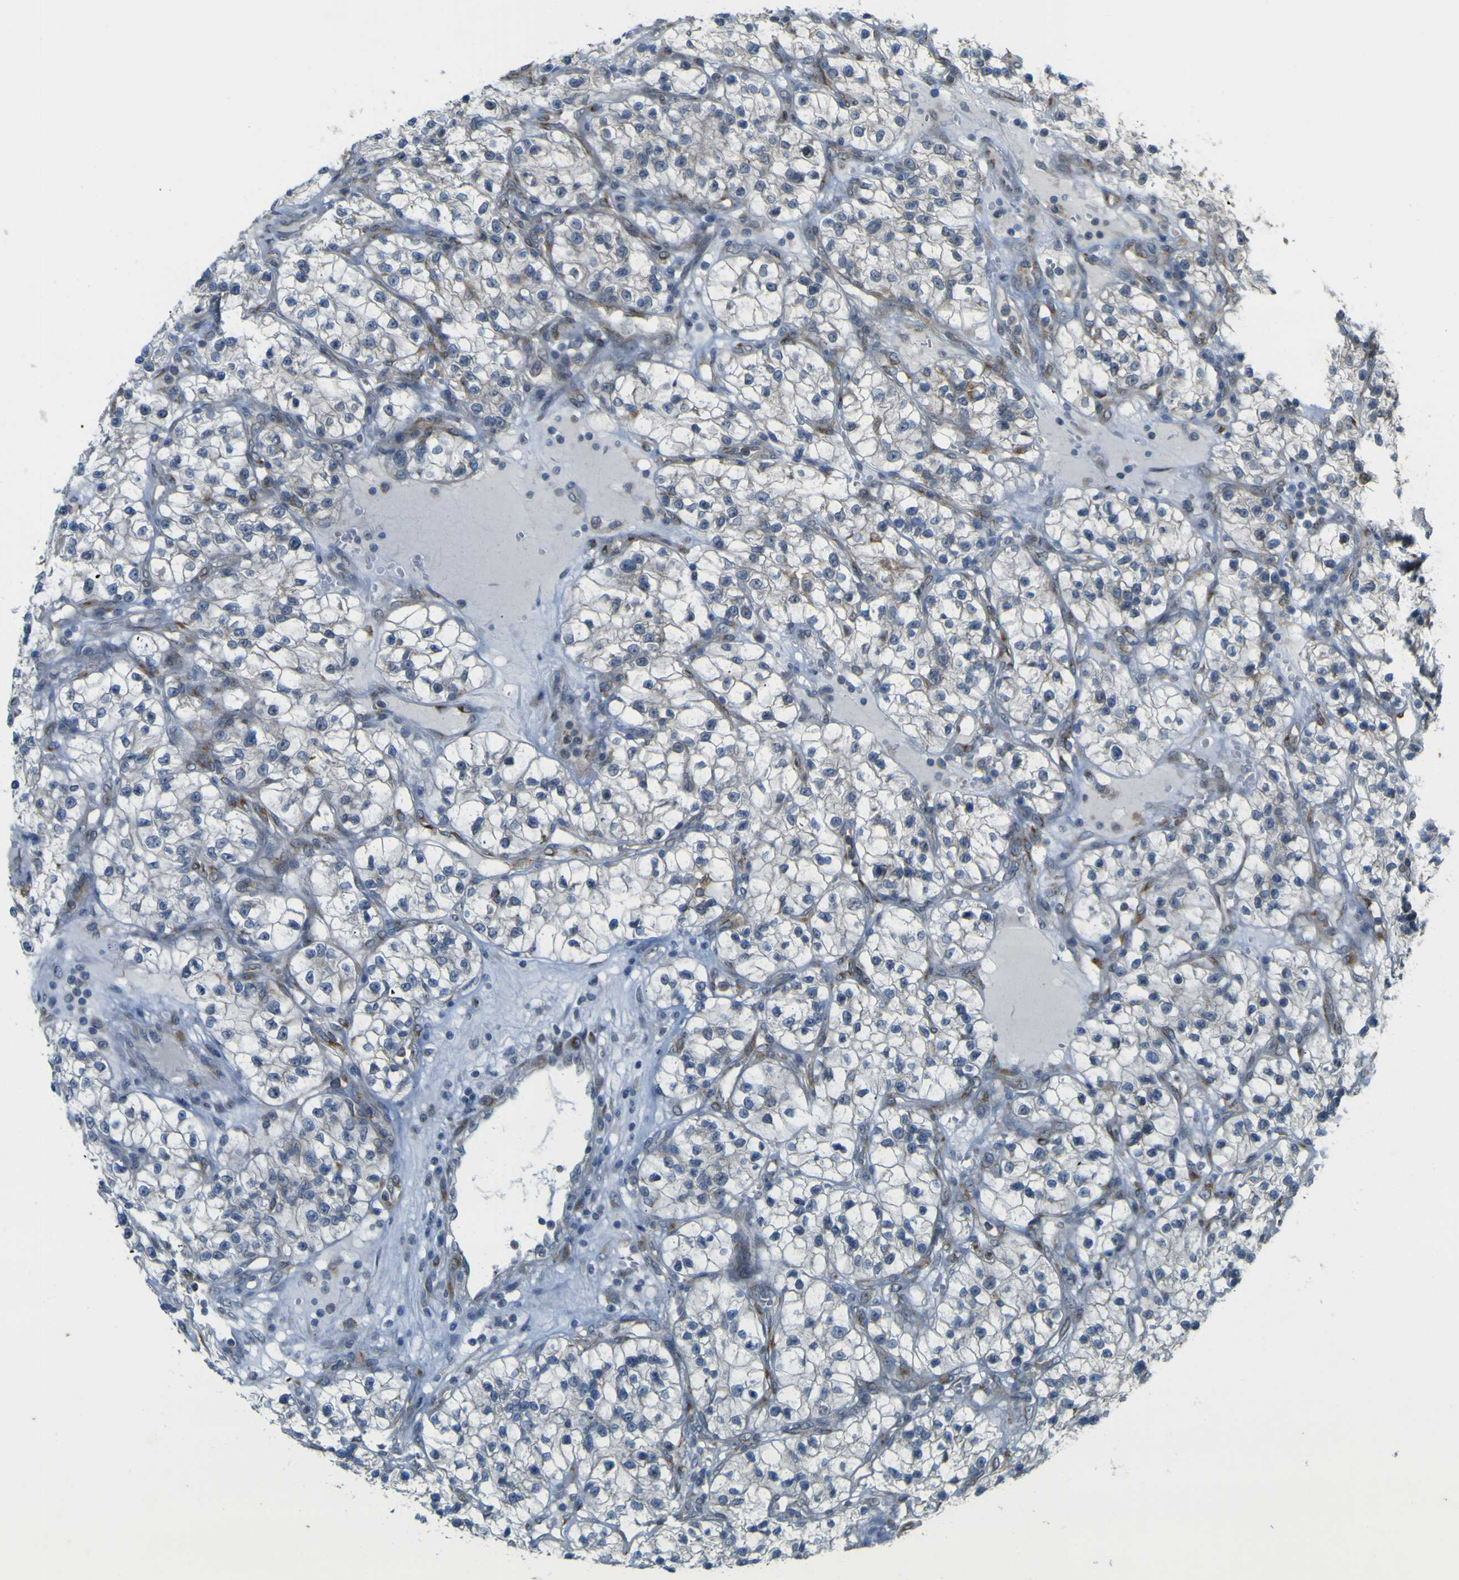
{"staining": {"intensity": "negative", "quantity": "none", "location": "none"}, "tissue": "renal cancer", "cell_type": "Tumor cells", "image_type": "cancer", "snomed": [{"axis": "morphology", "description": "Adenocarcinoma, NOS"}, {"axis": "topography", "description": "Kidney"}], "caption": "IHC histopathology image of neoplastic tissue: human adenocarcinoma (renal) stained with DAB displays no significant protein staining in tumor cells.", "gene": "IGF2R", "patient": {"sex": "female", "age": 57}}